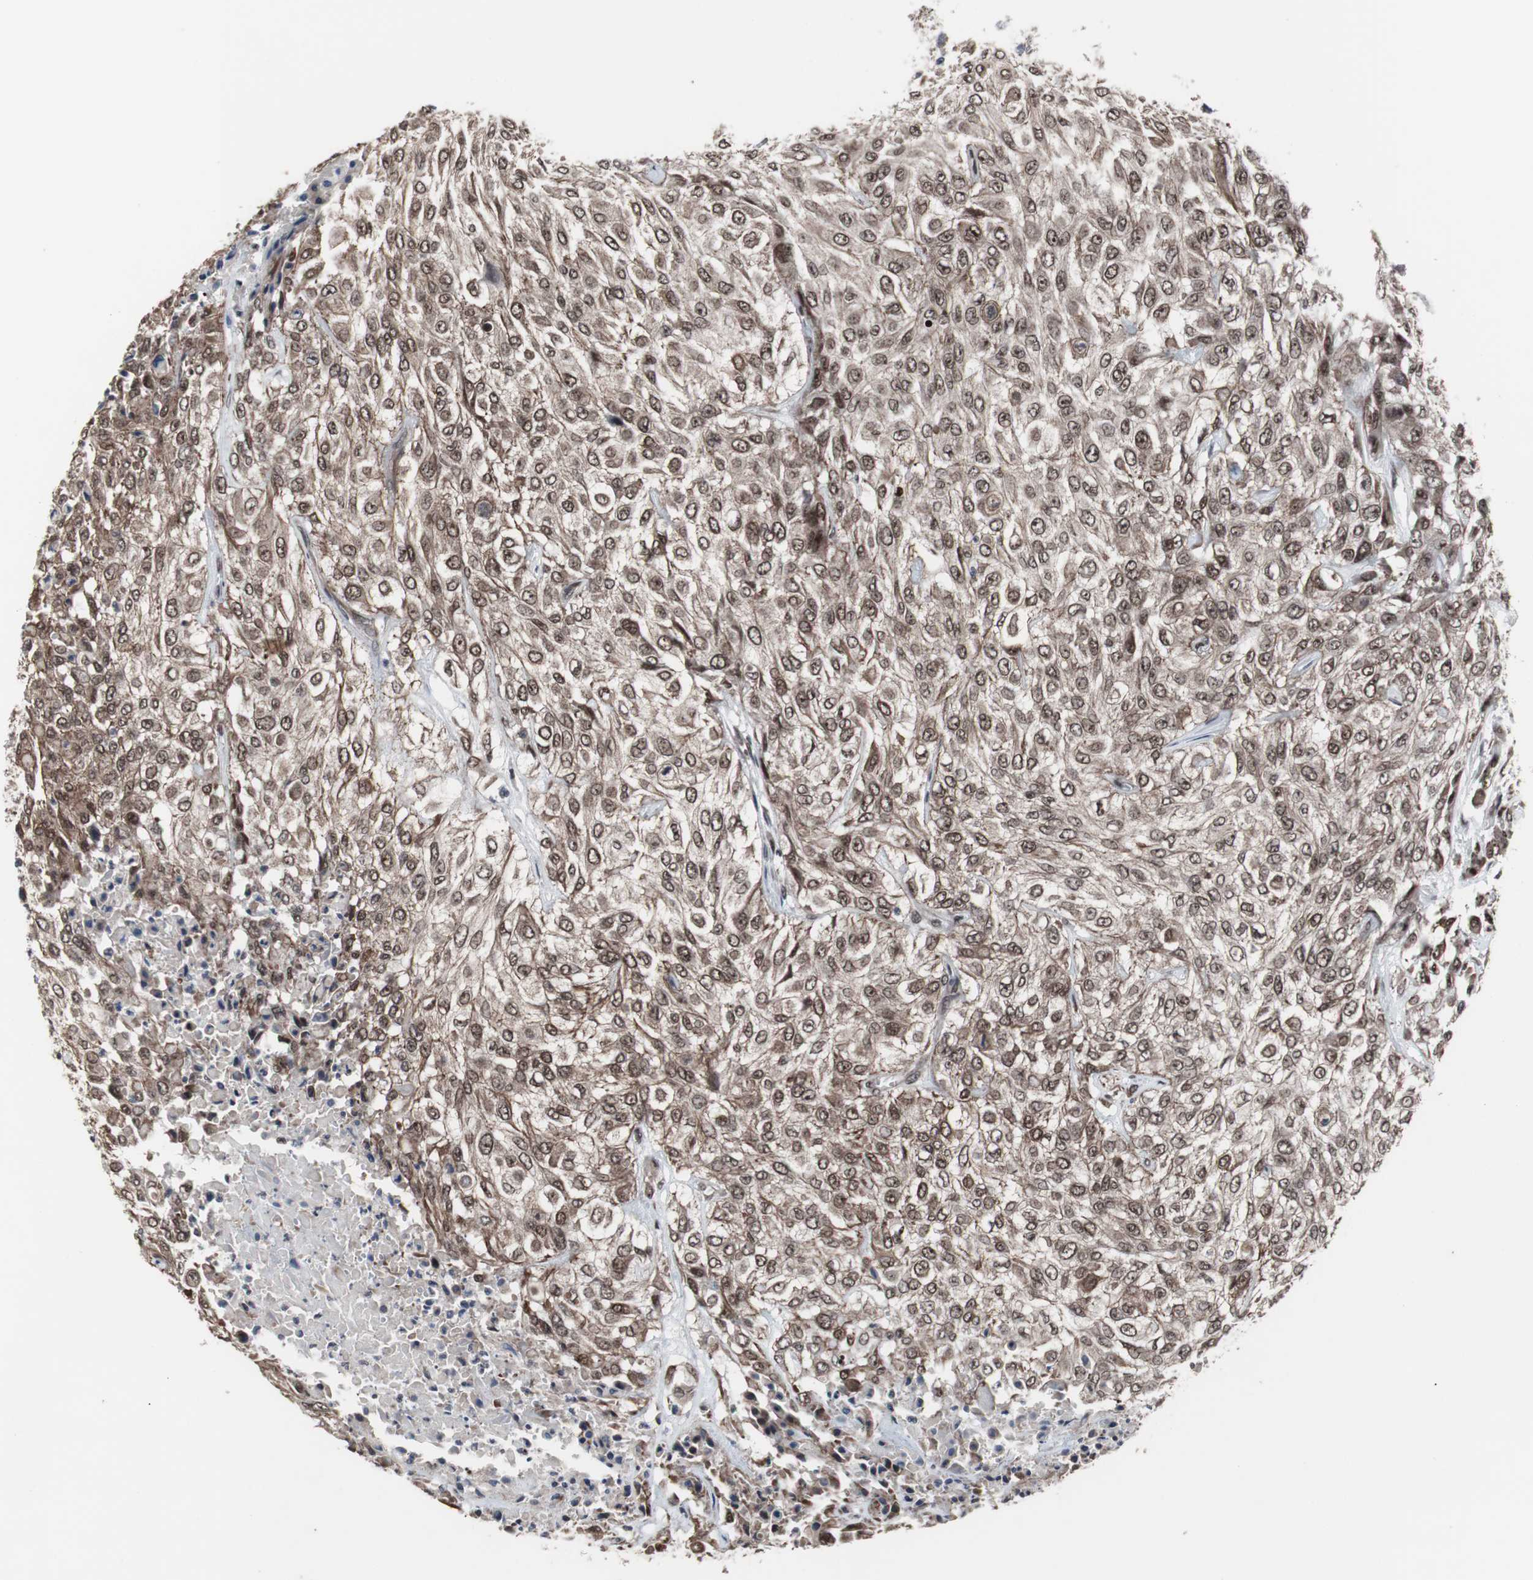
{"staining": {"intensity": "moderate", "quantity": "25%-75%", "location": "cytoplasmic/membranous,nuclear"}, "tissue": "urothelial cancer", "cell_type": "Tumor cells", "image_type": "cancer", "snomed": [{"axis": "morphology", "description": "Urothelial carcinoma, High grade"}, {"axis": "topography", "description": "Urinary bladder"}], "caption": "This image exhibits IHC staining of human urothelial cancer, with medium moderate cytoplasmic/membranous and nuclear positivity in approximately 25%-75% of tumor cells.", "gene": "GTF2F2", "patient": {"sex": "male", "age": 57}}